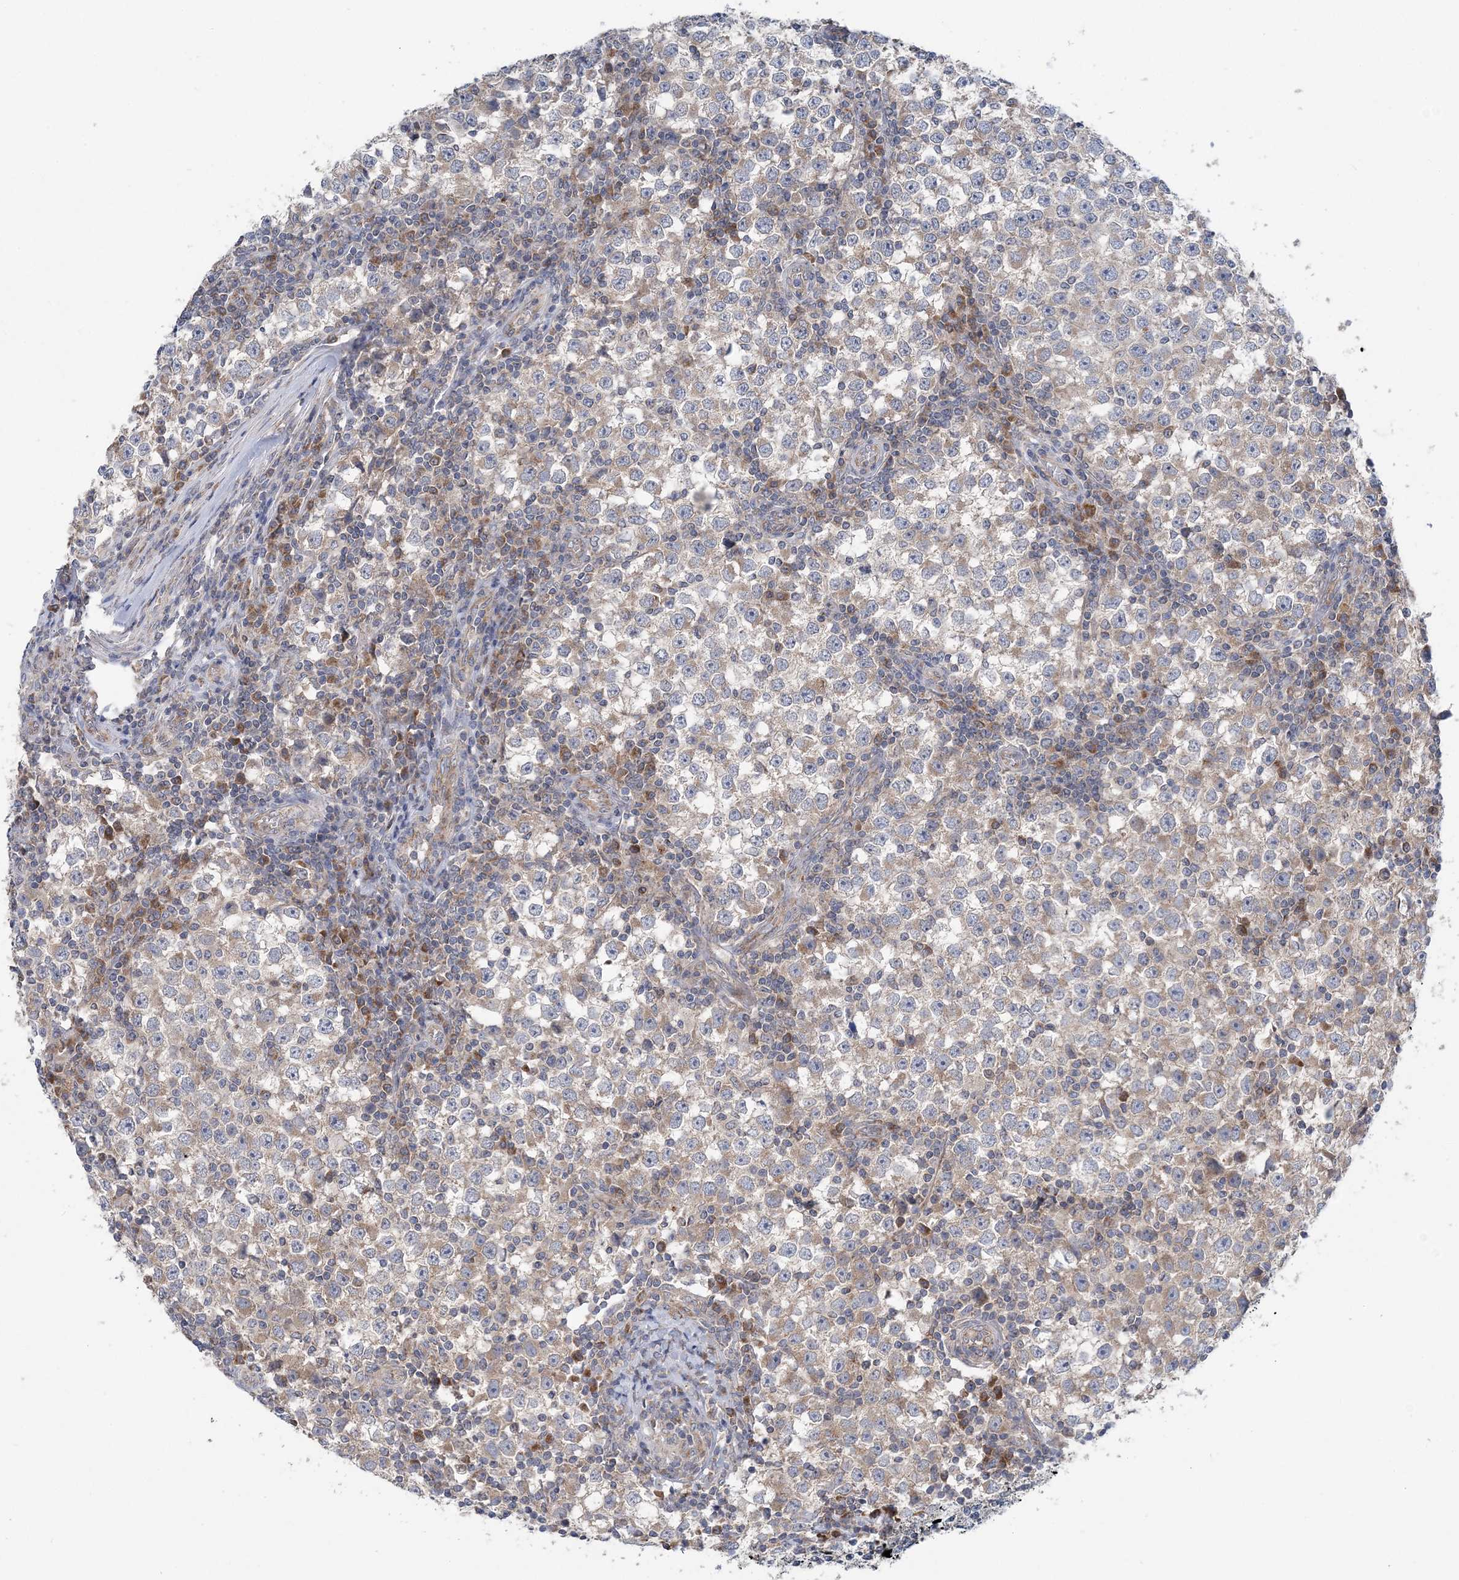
{"staining": {"intensity": "weak", "quantity": "<25%", "location": "cytoplasmic/membranous"}, "tissue": "testis cancer", "cell_type": "Tumor cells", "image_type": "cancer", "snomed": [{"axis": "morphology", "description": "Seminoma, NOS"}, {"axis": "topography", "description": "Testis"}], "caption": "Tumor cells show no significant expression in testis cancer.", "gene": "COPE", "patient": {"sex": "male", "age": 65}}